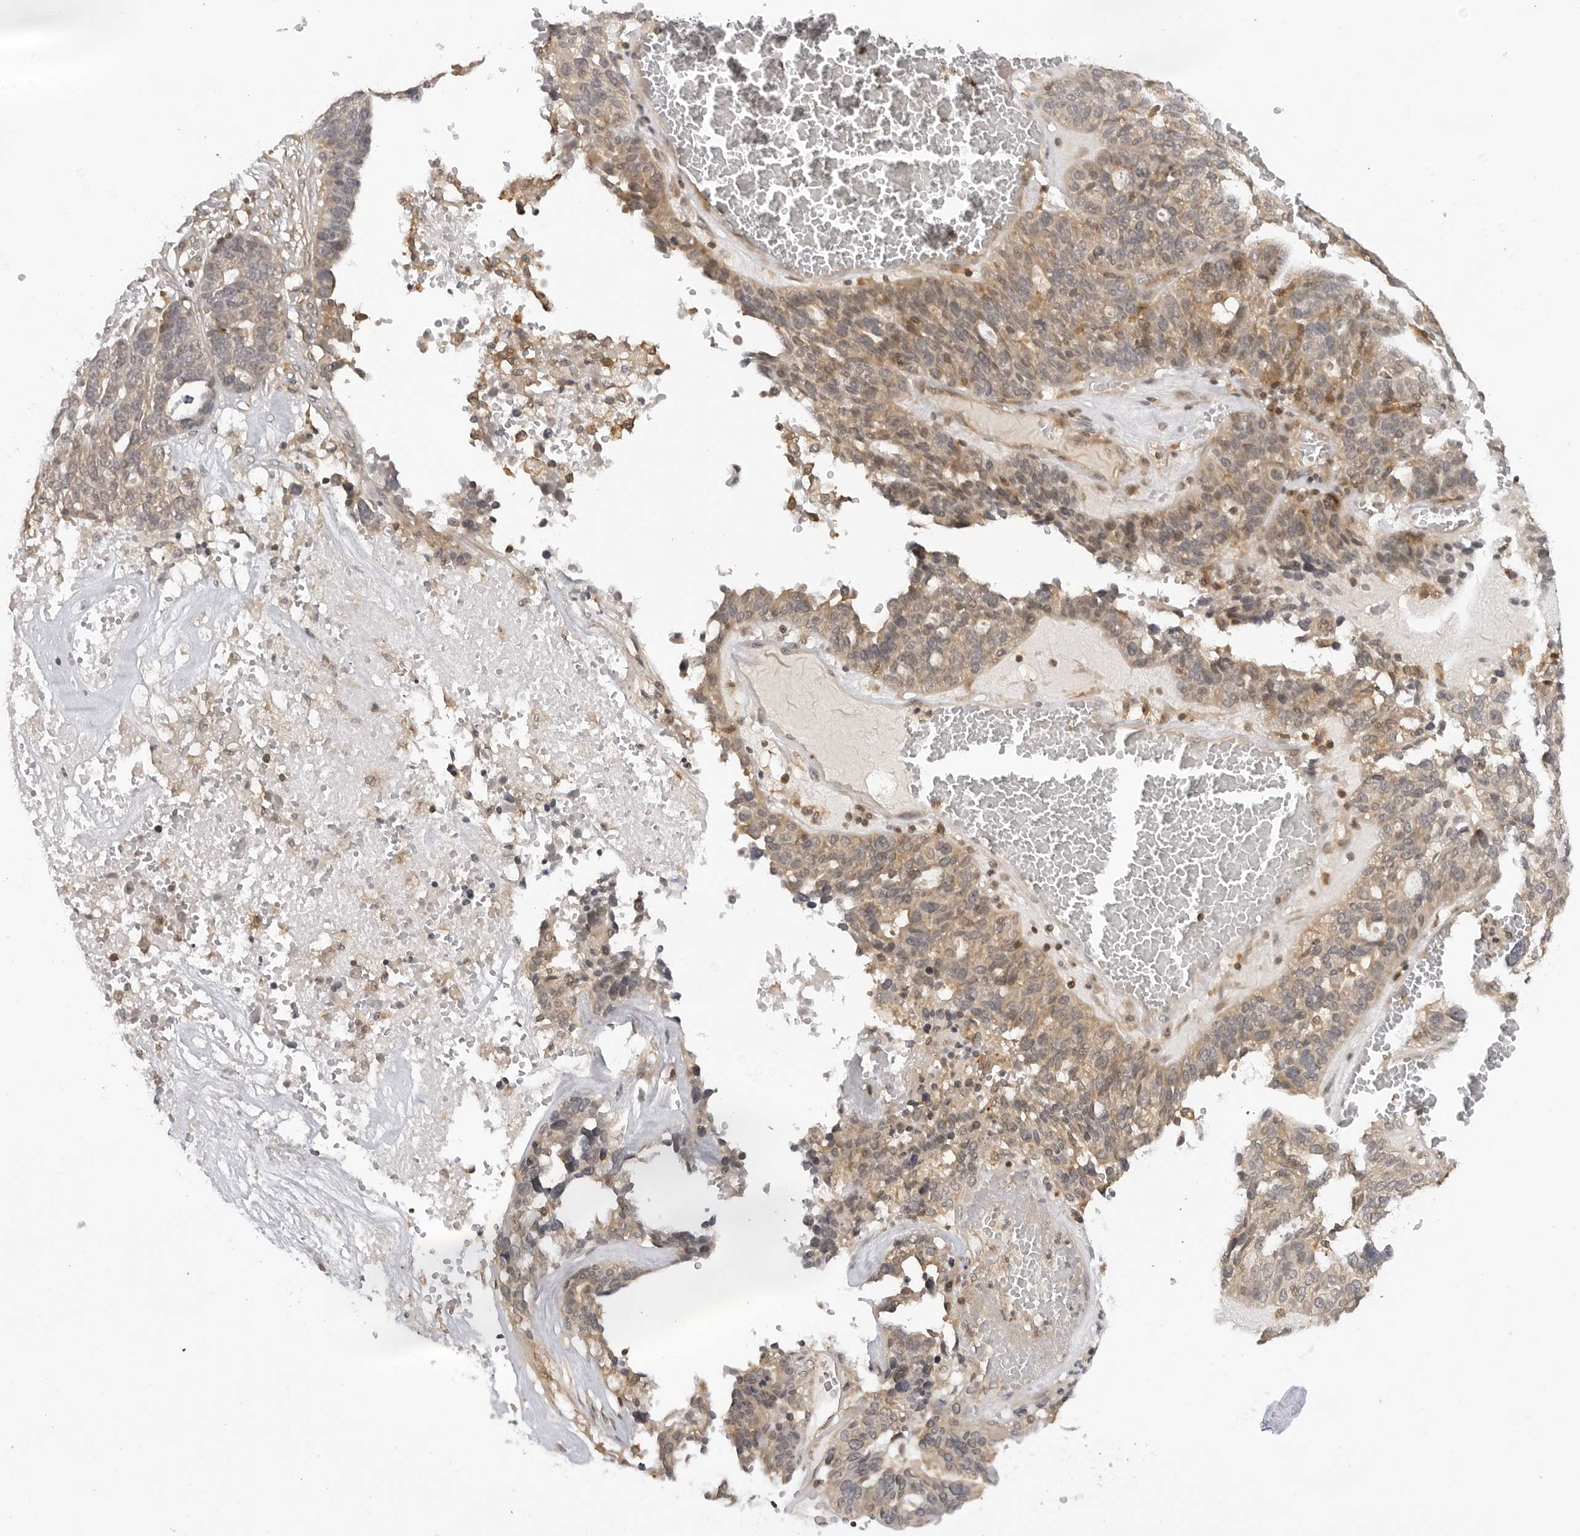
{"staining": {"intensity": "weak", "quantity": "25%-75%", "location": "cytoplasmic/membranous"}, "tissue": "ovarian cancer", "cell_type": "Tumor cells", "image_type": "cancer", "snomed": [{"axis": "morphology", "description": "Cystadenocarcinoma, serous, NOS"}, {"axis": "topography", "description": "Ovary"}], "caption": "A high-resolution histopathology image shows immunohistochemistry staining of ovarian cancer (serous cystadenocarcinoma), which displays weak cytoplasmic/membranous staining in about 25%-75% of tumor cells. (DAB IHC with brightfield microscopy, high magnification).", "gene": "MAP2K5", "patient": {"sex": "female", "age": 59}}